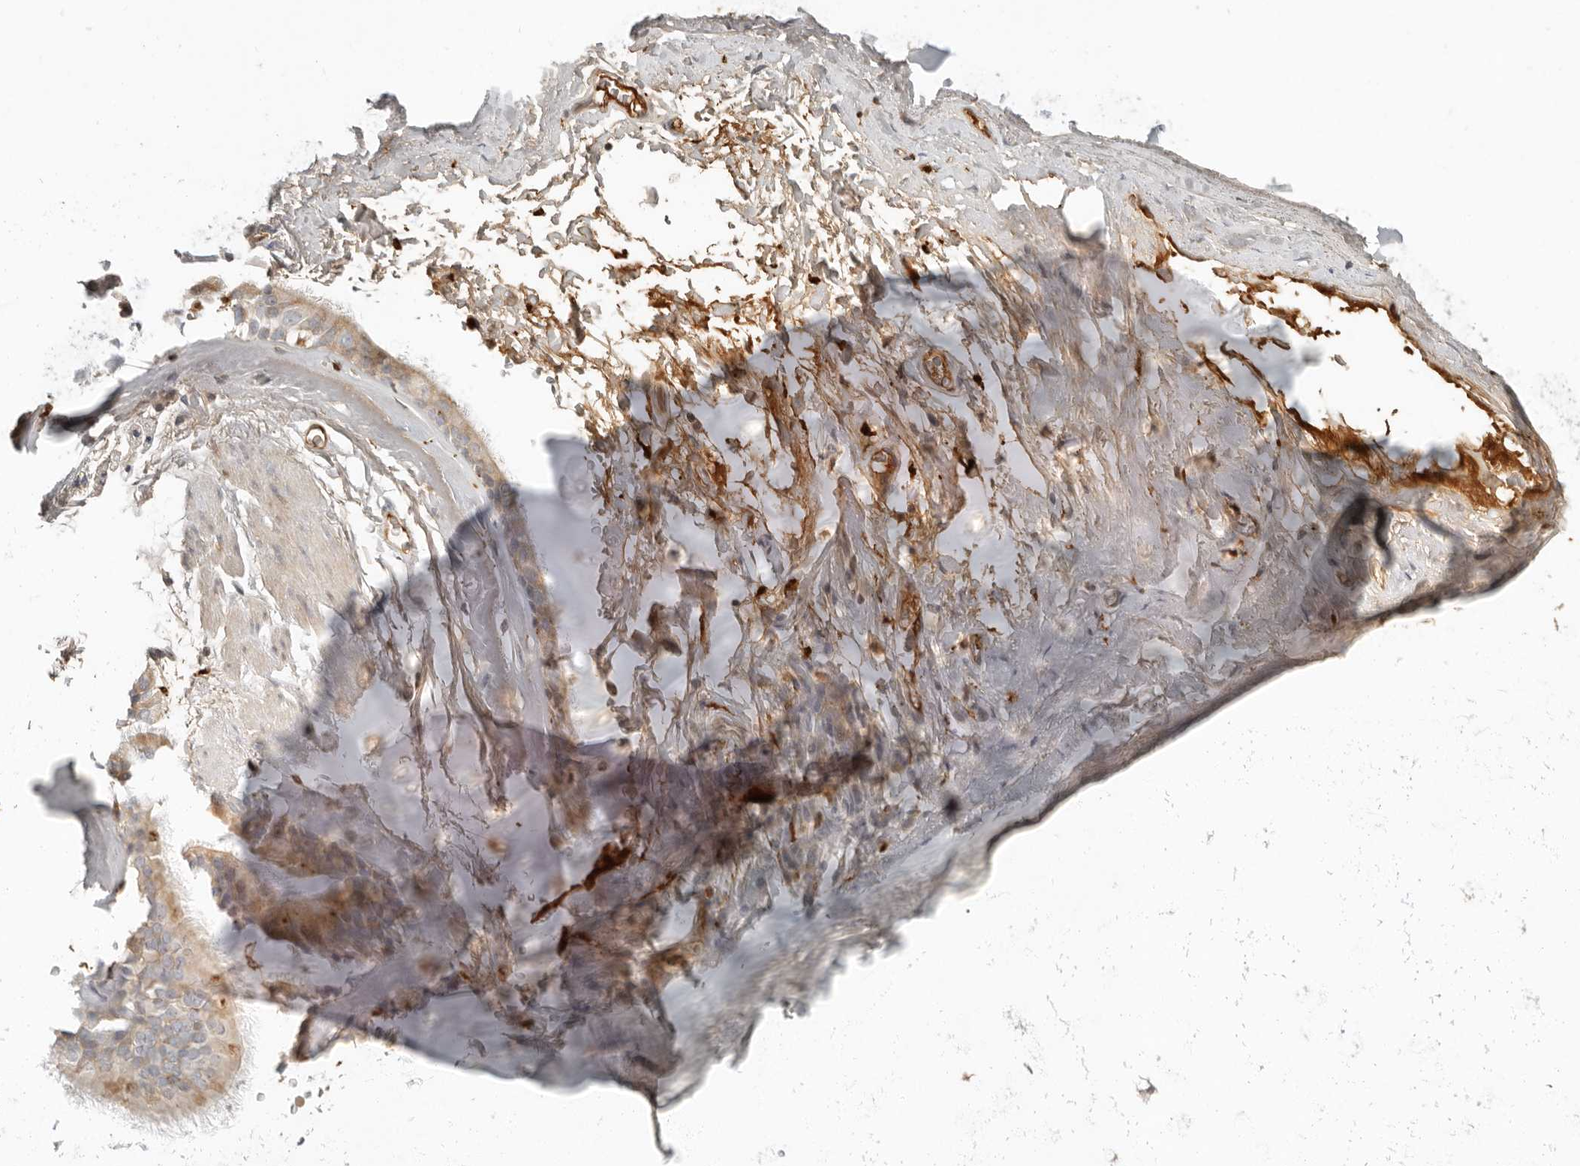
{"staining": {"intensity": "moderate", "quantity": ">75%", "location": "cytoplasmic/membranous"}, "tissue": "adipose tissue", "cell_type": "Adipocytes", "image_type": "normal", "snomed": [{"axis": "morphology", "description": "Normal tissue, NOS"}, {"axis": "topography", "description": "Cartilage tissue"}], "caption": "Immunohistochemistry (IHC) micrograph of unremarkable human adipose tissue stained for a protein (brown), which displays medium levels of moderate cytoplasmic/membranous staining in approximately >75% of adipocytes.", "gene": "KLHL38", "patient": {"sex": "female", "age": 63}}